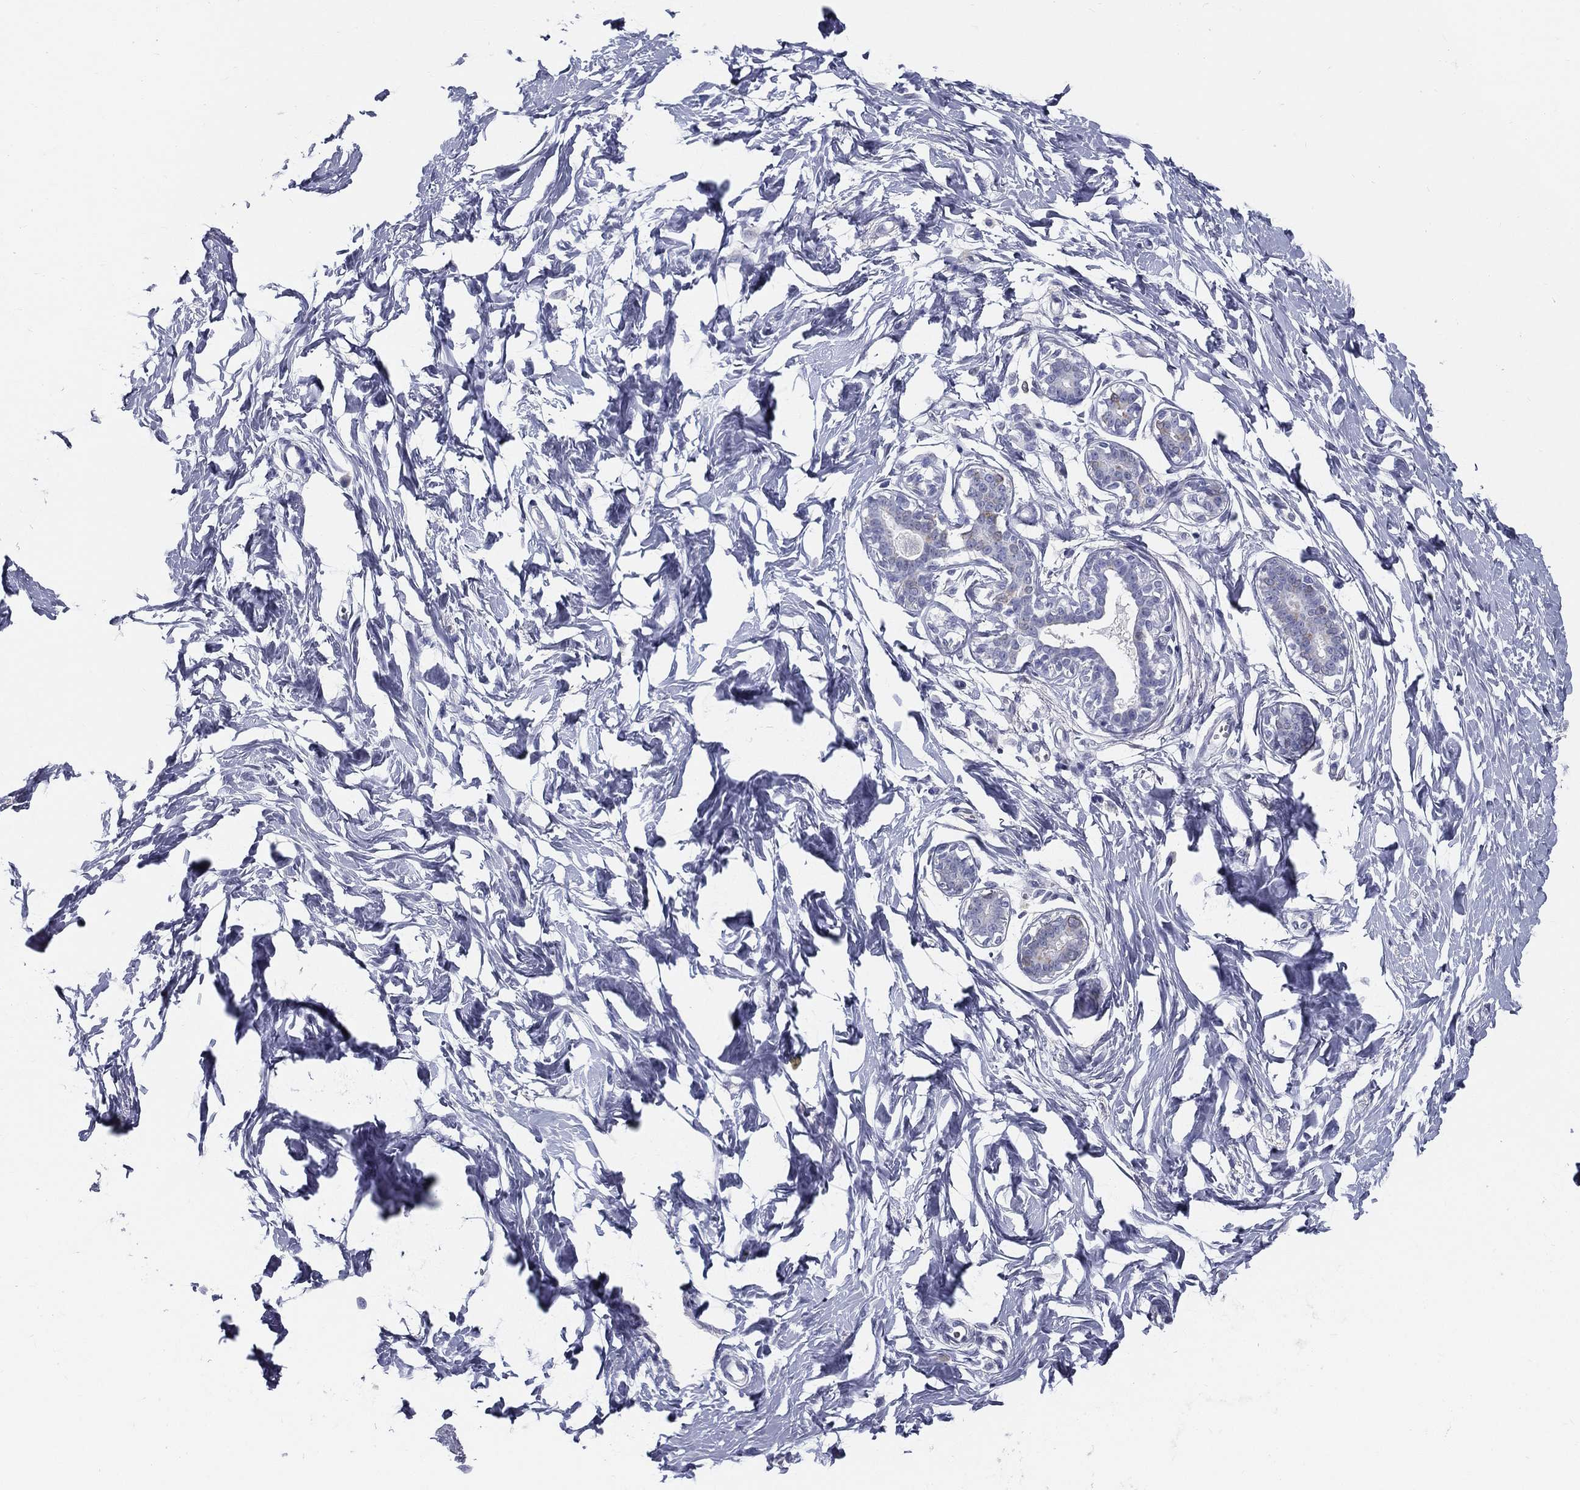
{"staining": {"intensity": "negative", "quantity": "none", "location": "none"}, "tissue": "breast", "cell_type": "Adipocytes", "image_type": "normal", "snomed": [{"axis": "morphology", "description": "Normal tissue, NOS"}, {"axis": "morphology", "description": "Lobular carcinoma, in situ"}, {"axis": "topography", "description": "Breast"}], "caption": "Adipocytes are negative for brown protein staining in unremarkable breast. (DAB IHC visualized using brightfield microscopy, high magnification).", "gene": "STS", "patient": {"sex": "female", "age": 35}}